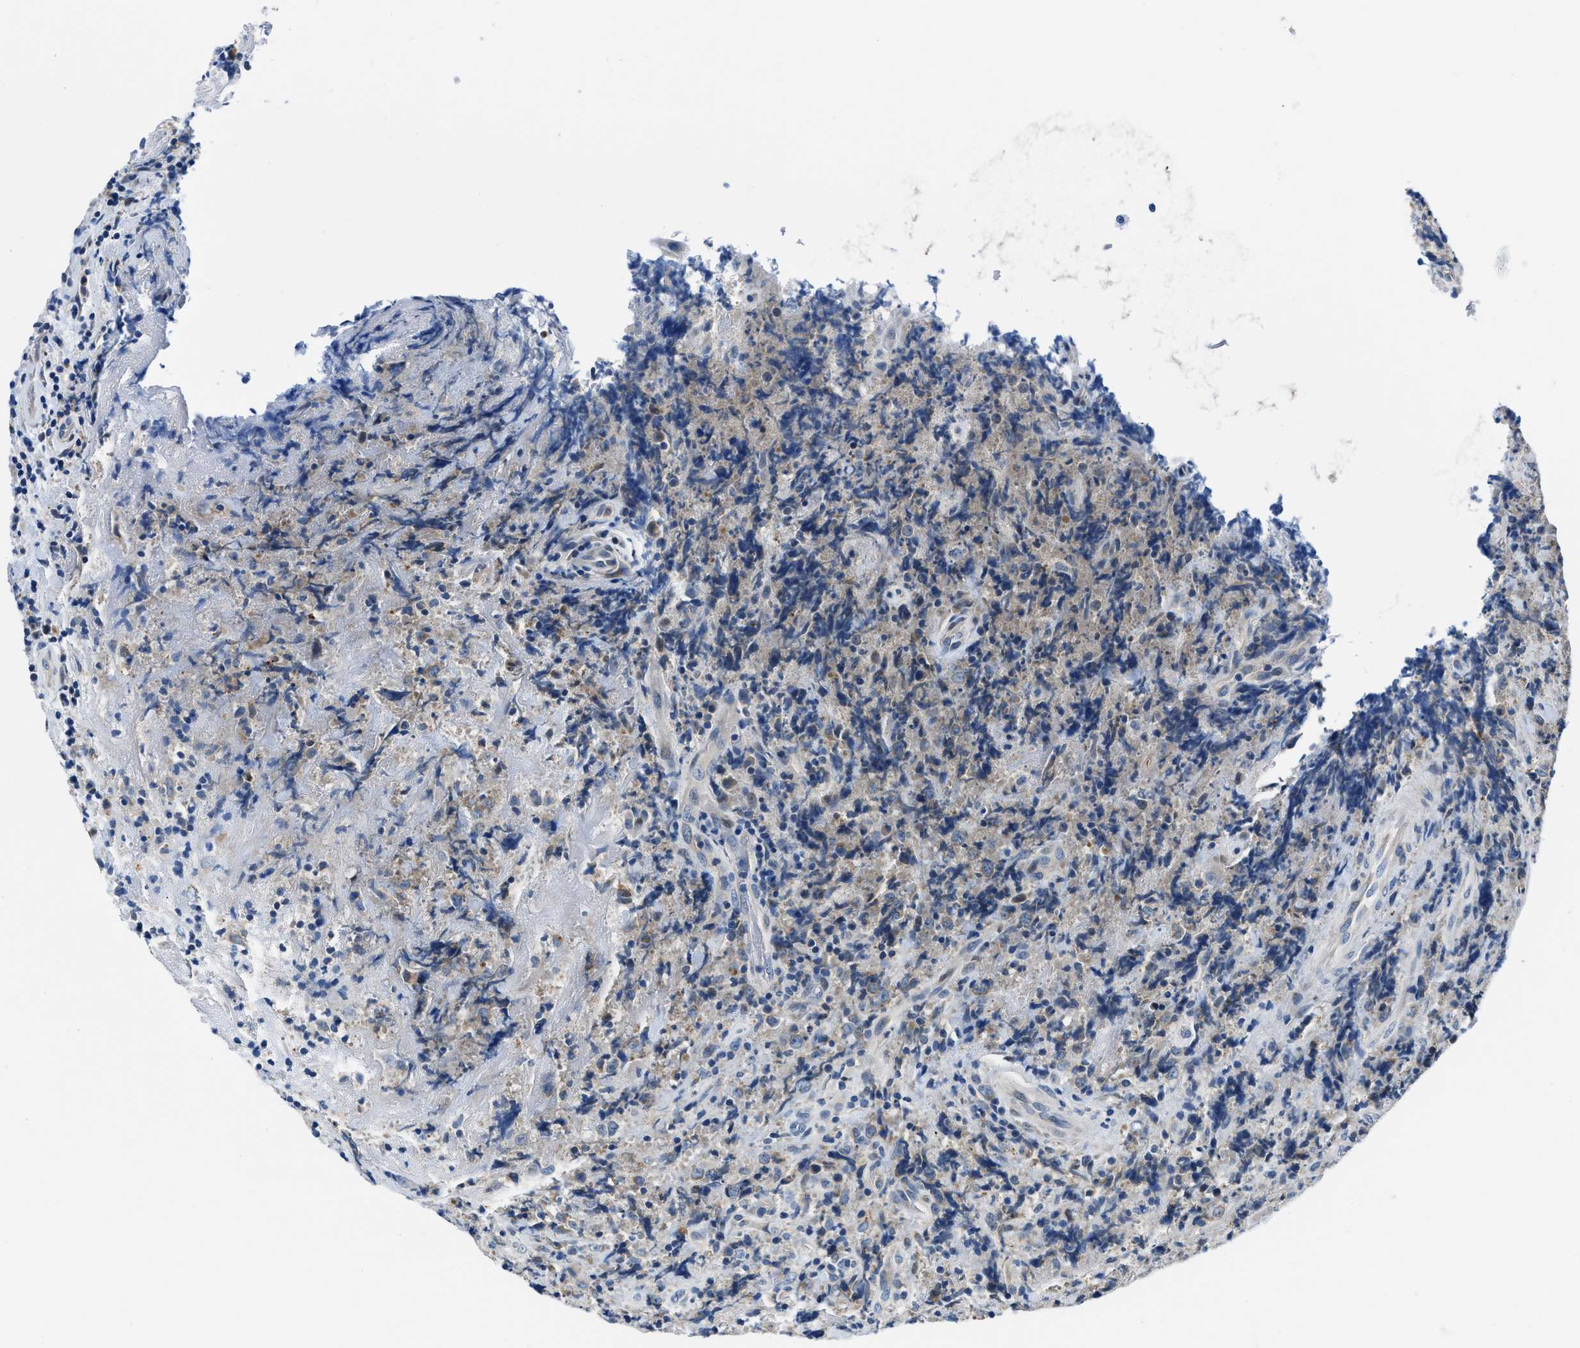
{"staining": {"intensity": "negative", "quantity": "none", "location": "none"}, "tissue": "lymphoma", "cell_type": "Tumor cells", "image_type": "cancer", "snomed": [{"axis": "morphology", "description": "Malignant lymphoma, non-Hodgkin's type, High grade"}, {"axis": "topography", "description": "Tonsil"}], "caption": "Tumor cells are negative for brown protein staining in malignant lymphoma, non-Hodgkin's type (high-grade).", "gene": "ADGRE3", "patient": {"sex": "female", "age": 36}}